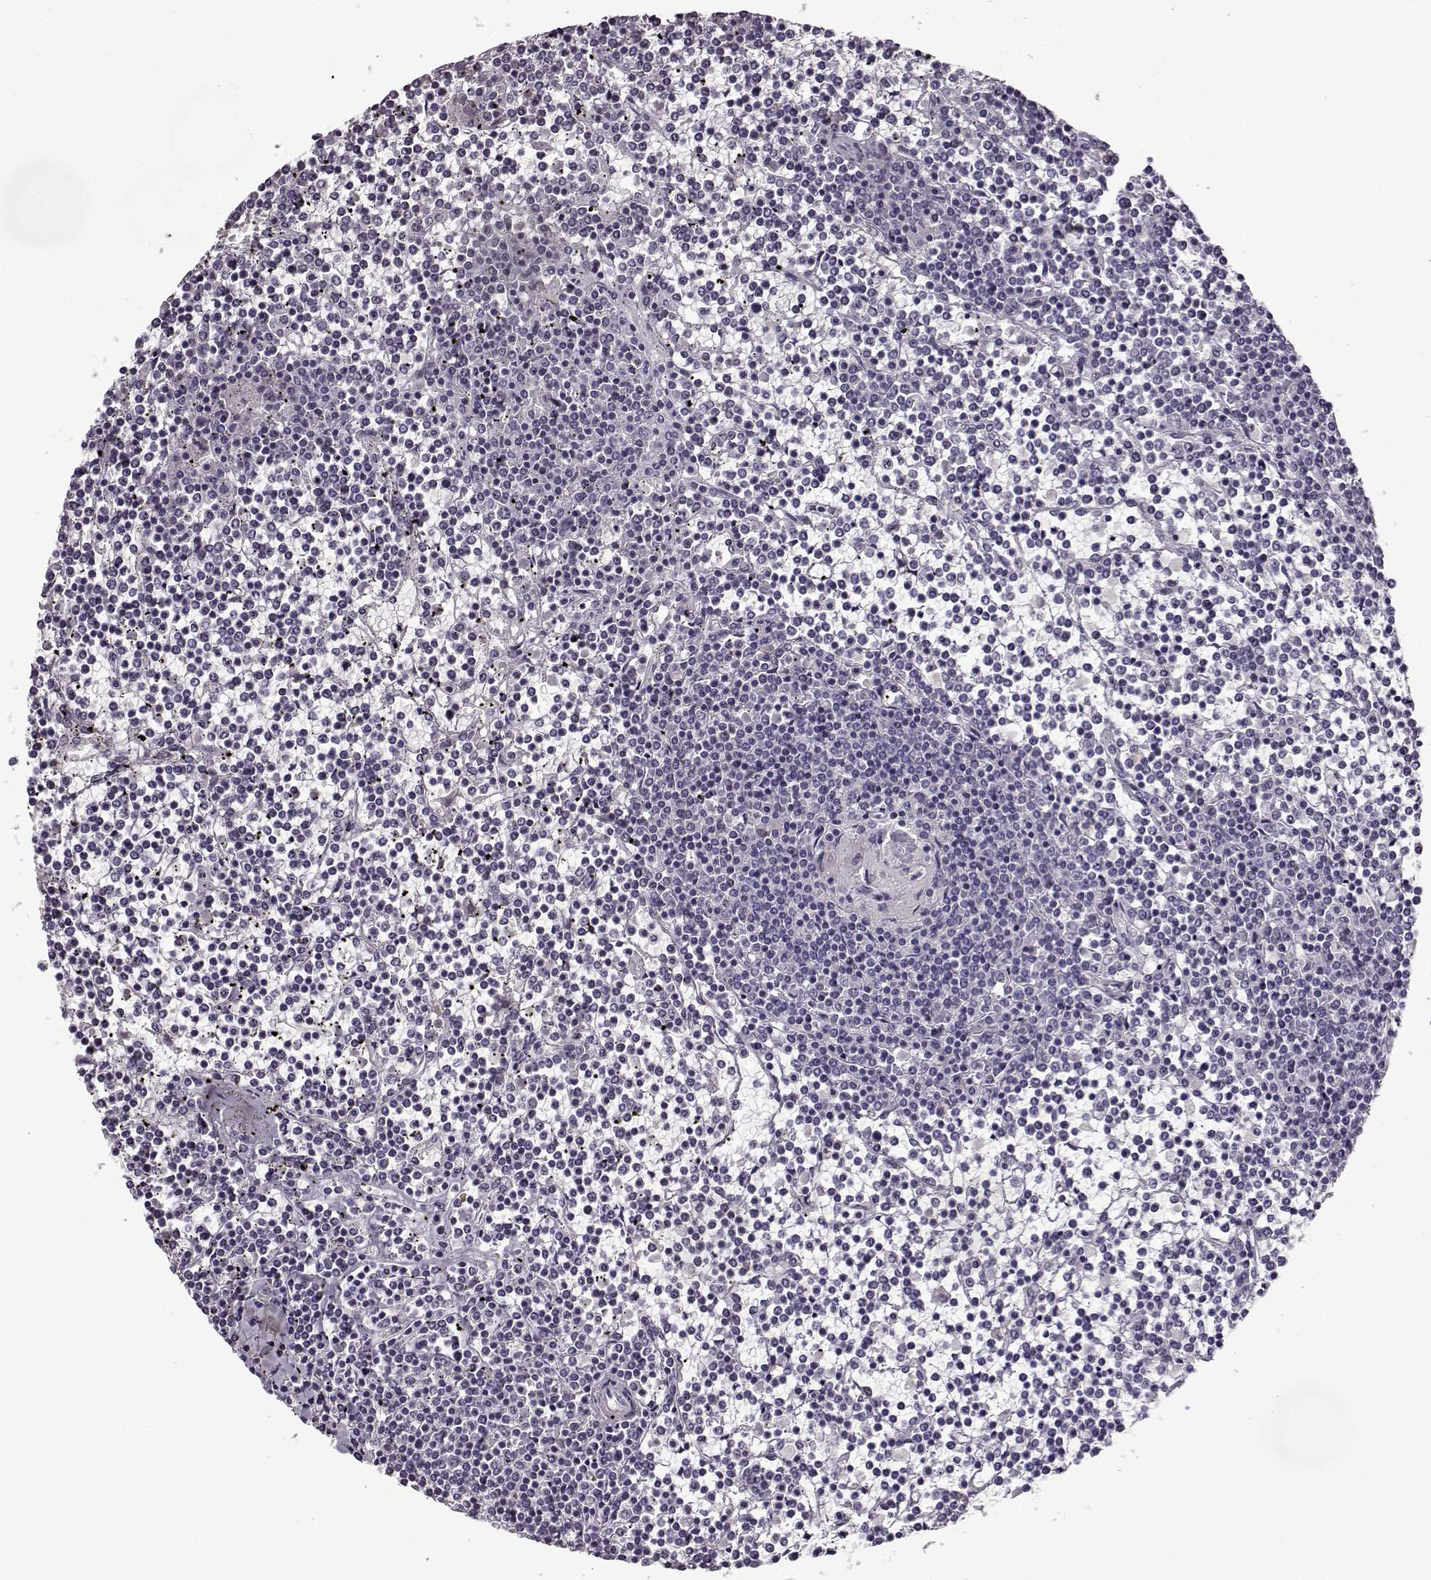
{"staining": {"intensity": "negative", "quantity": "none", "location": "none"}, "tissue": "lymphoma", "cell_type": "Tumor cells", "image_type": "cancer", "snomed": [{"axis": "morphology", "description": "Malignant lymphoma, non-Hodgkin's type, Low grade"}, {"axis": "topography", "description": "Spleen"}], "caption": "Immunohistochemistry (IHC) of low-grade malignant lymphoma, non-Hodgkin's type displays no expression in tumor cells.", "gene": "FSHB", "patient": {"sex": "female", "age": 19}}